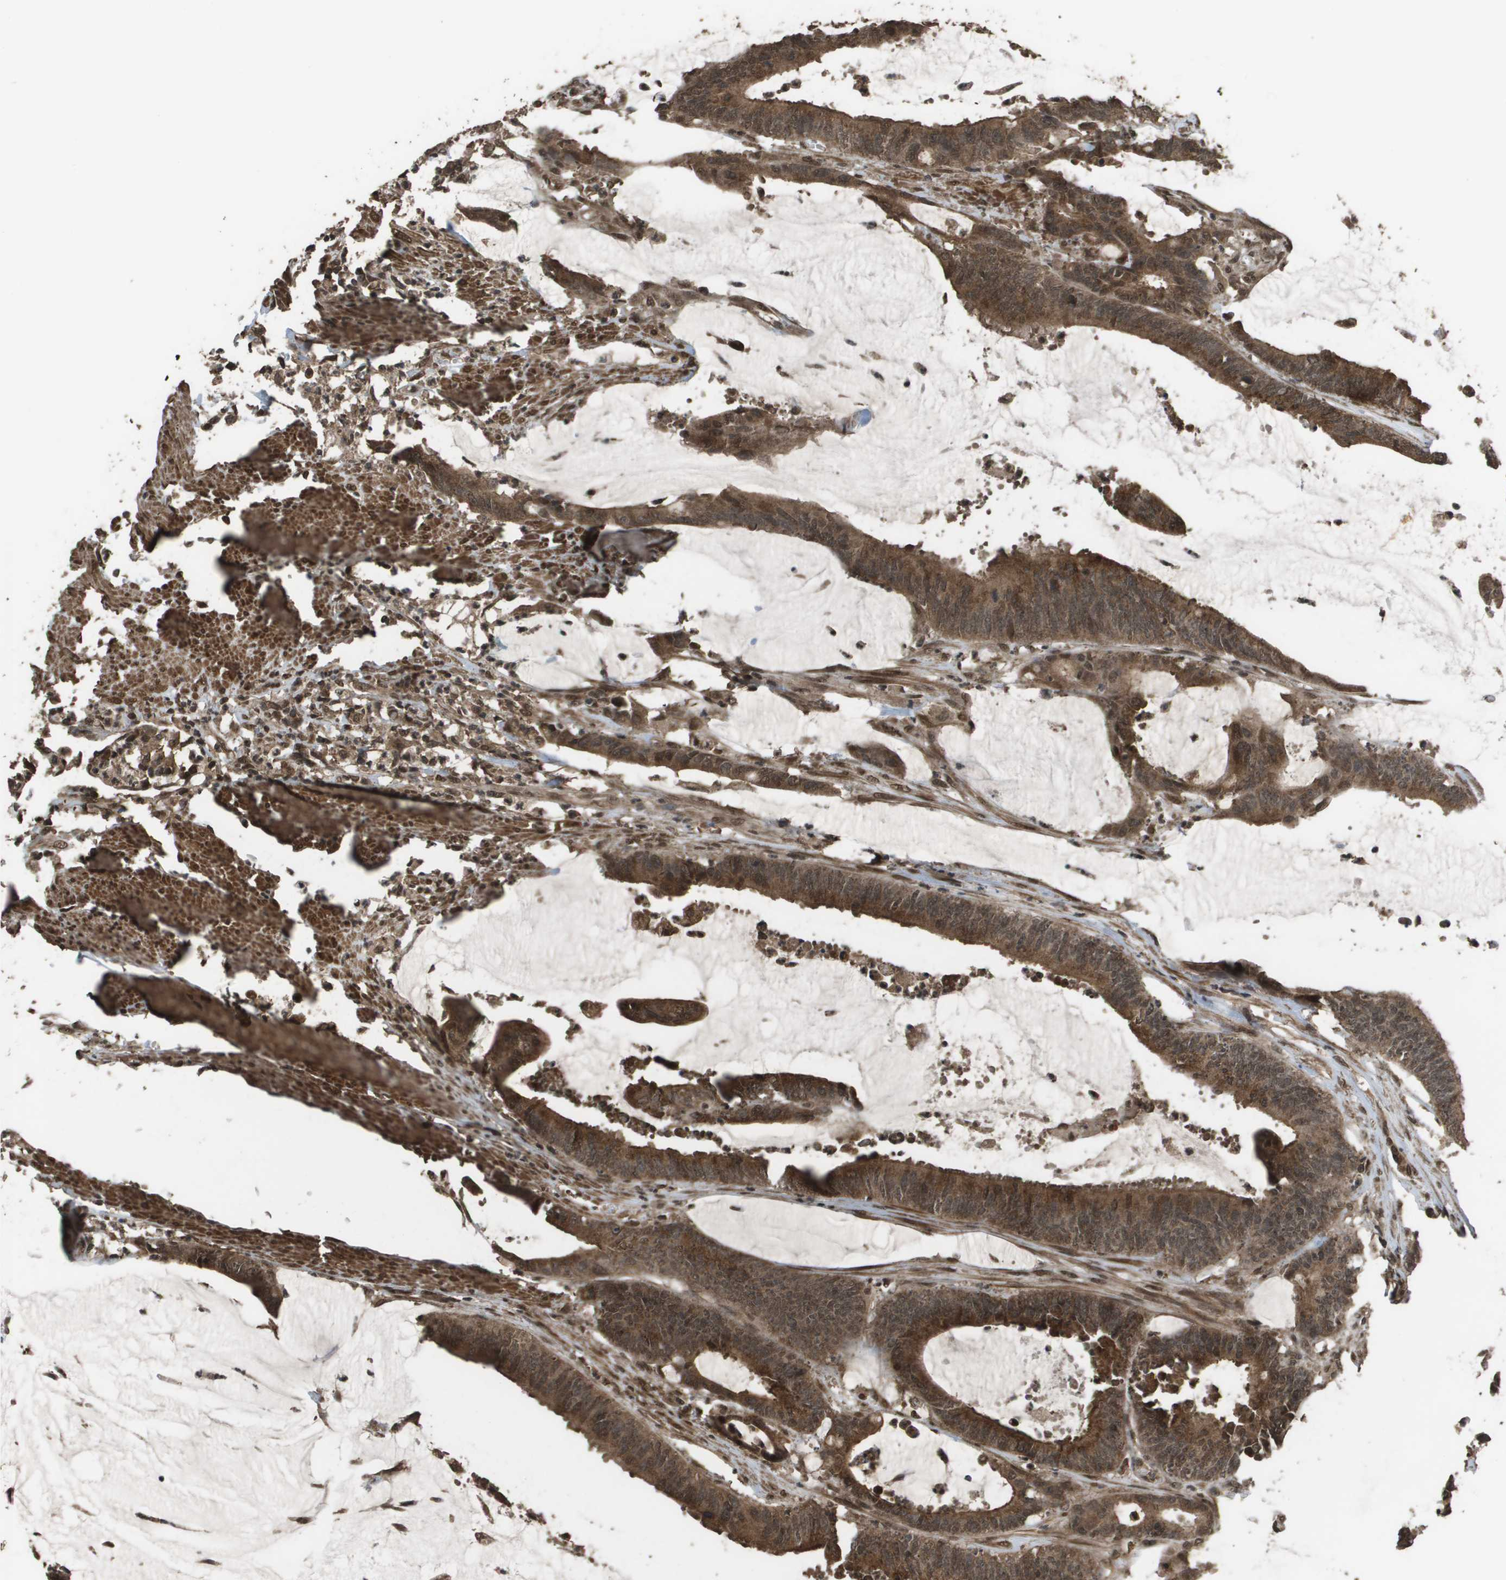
{"staining": {"intensity": "moderate", "quantity": ">75%", "location": "cytoplasmic/membranous,nuclear"}, "tissue": "colorectal cancer", "cell_type": "Tumor cells", "image_type": "cancer", "snomed": [{"axis": "morphology", "description": "Adenocarcinoma, NOS"}, {"axis": "topography", "description": "Rectum"}], "caption": "A high-resolution image shows immunohistochemistry (IHC) staining of adenocarcinoma (colorectal), which demonstrates moderate cytoplasmic/membranous and nuclear staining in approximately >75% of tumor cells.", "gene": "AXIN2", "patient": {"sex": "female", "age": 66}}